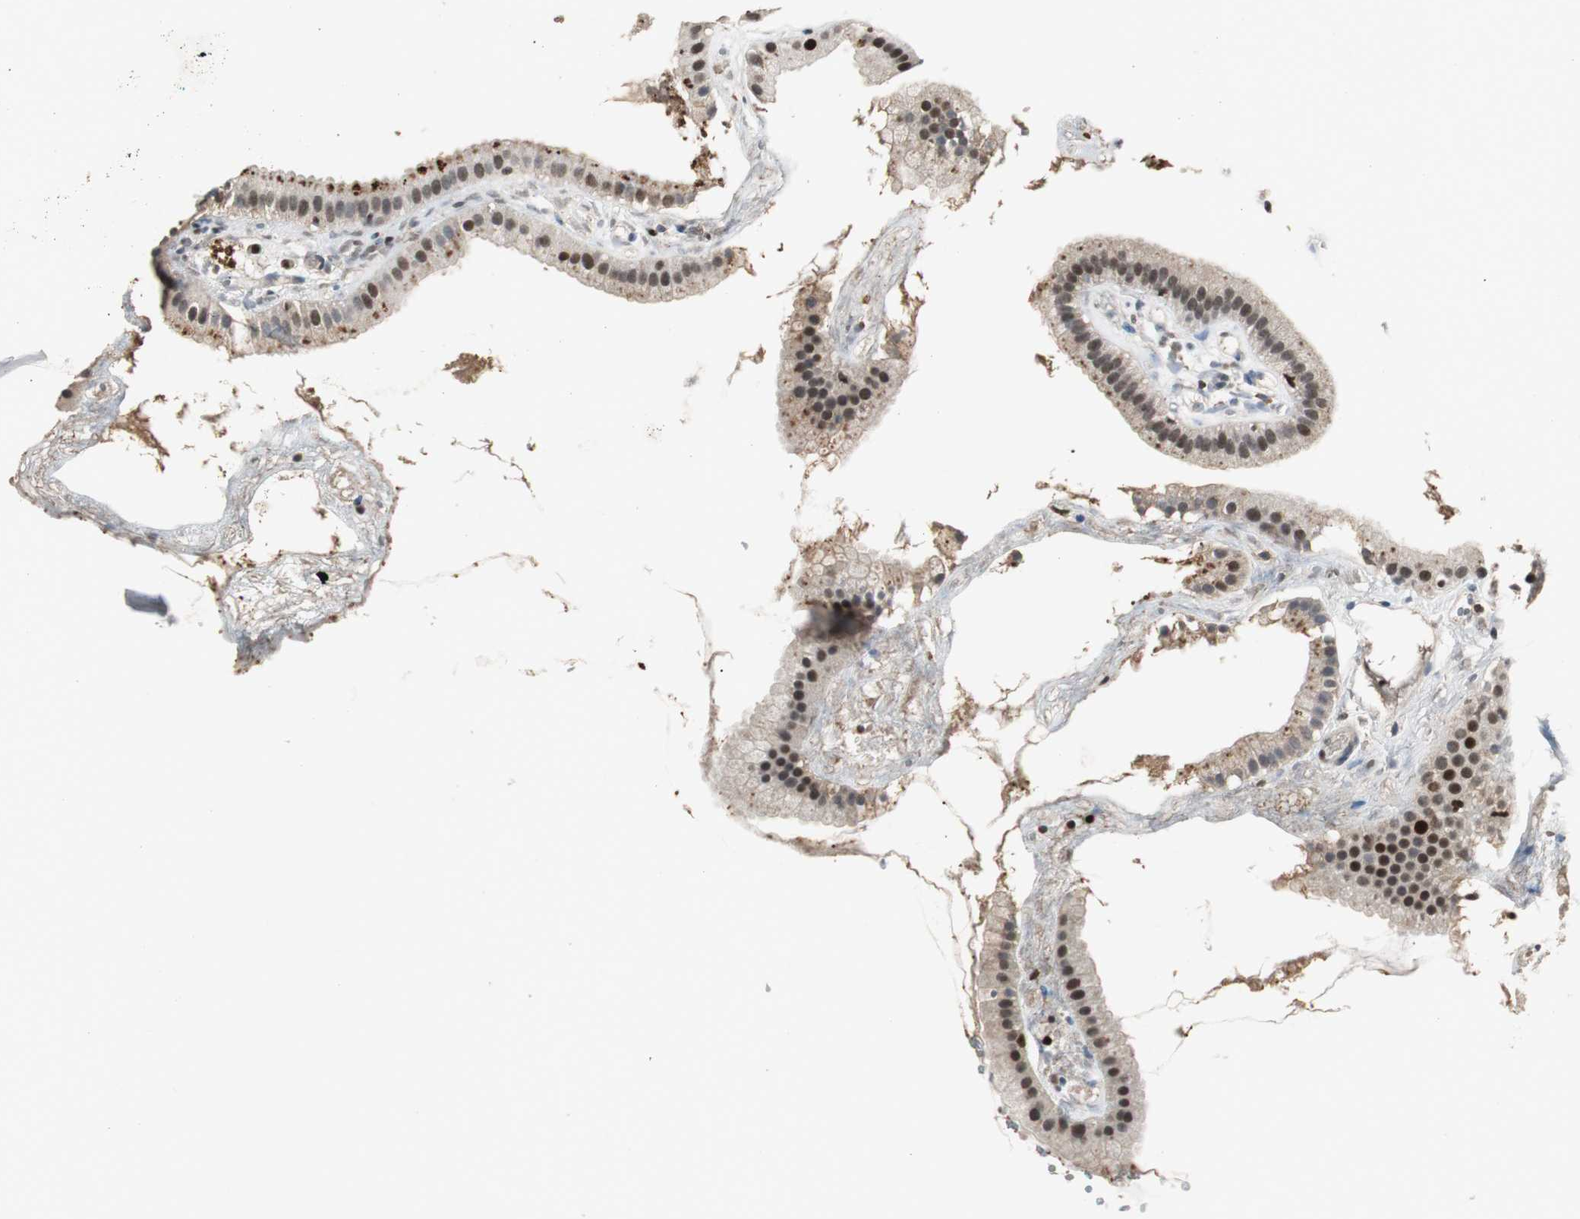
{"staining": {"intensity": "moderate", "quantity": "25%-75%", "location": "nuclear"}, "tissue": "gallbladder", "cell_type": "Glandular cells", "image_type": "normal", "snomed": [{"axis": "morphology", "description": "Normal tissue, NOS"}, {"axis": "topography", "description": "Gallbladder"}], "caption": "There is medium levels of moderate nuclear expression in glandular cells of unremarkable gallbladder, as demonstrated by immunohistochemical staining (brown color).", "gene": "FEN1", "patient": {"sex": "female", "age": 64}}